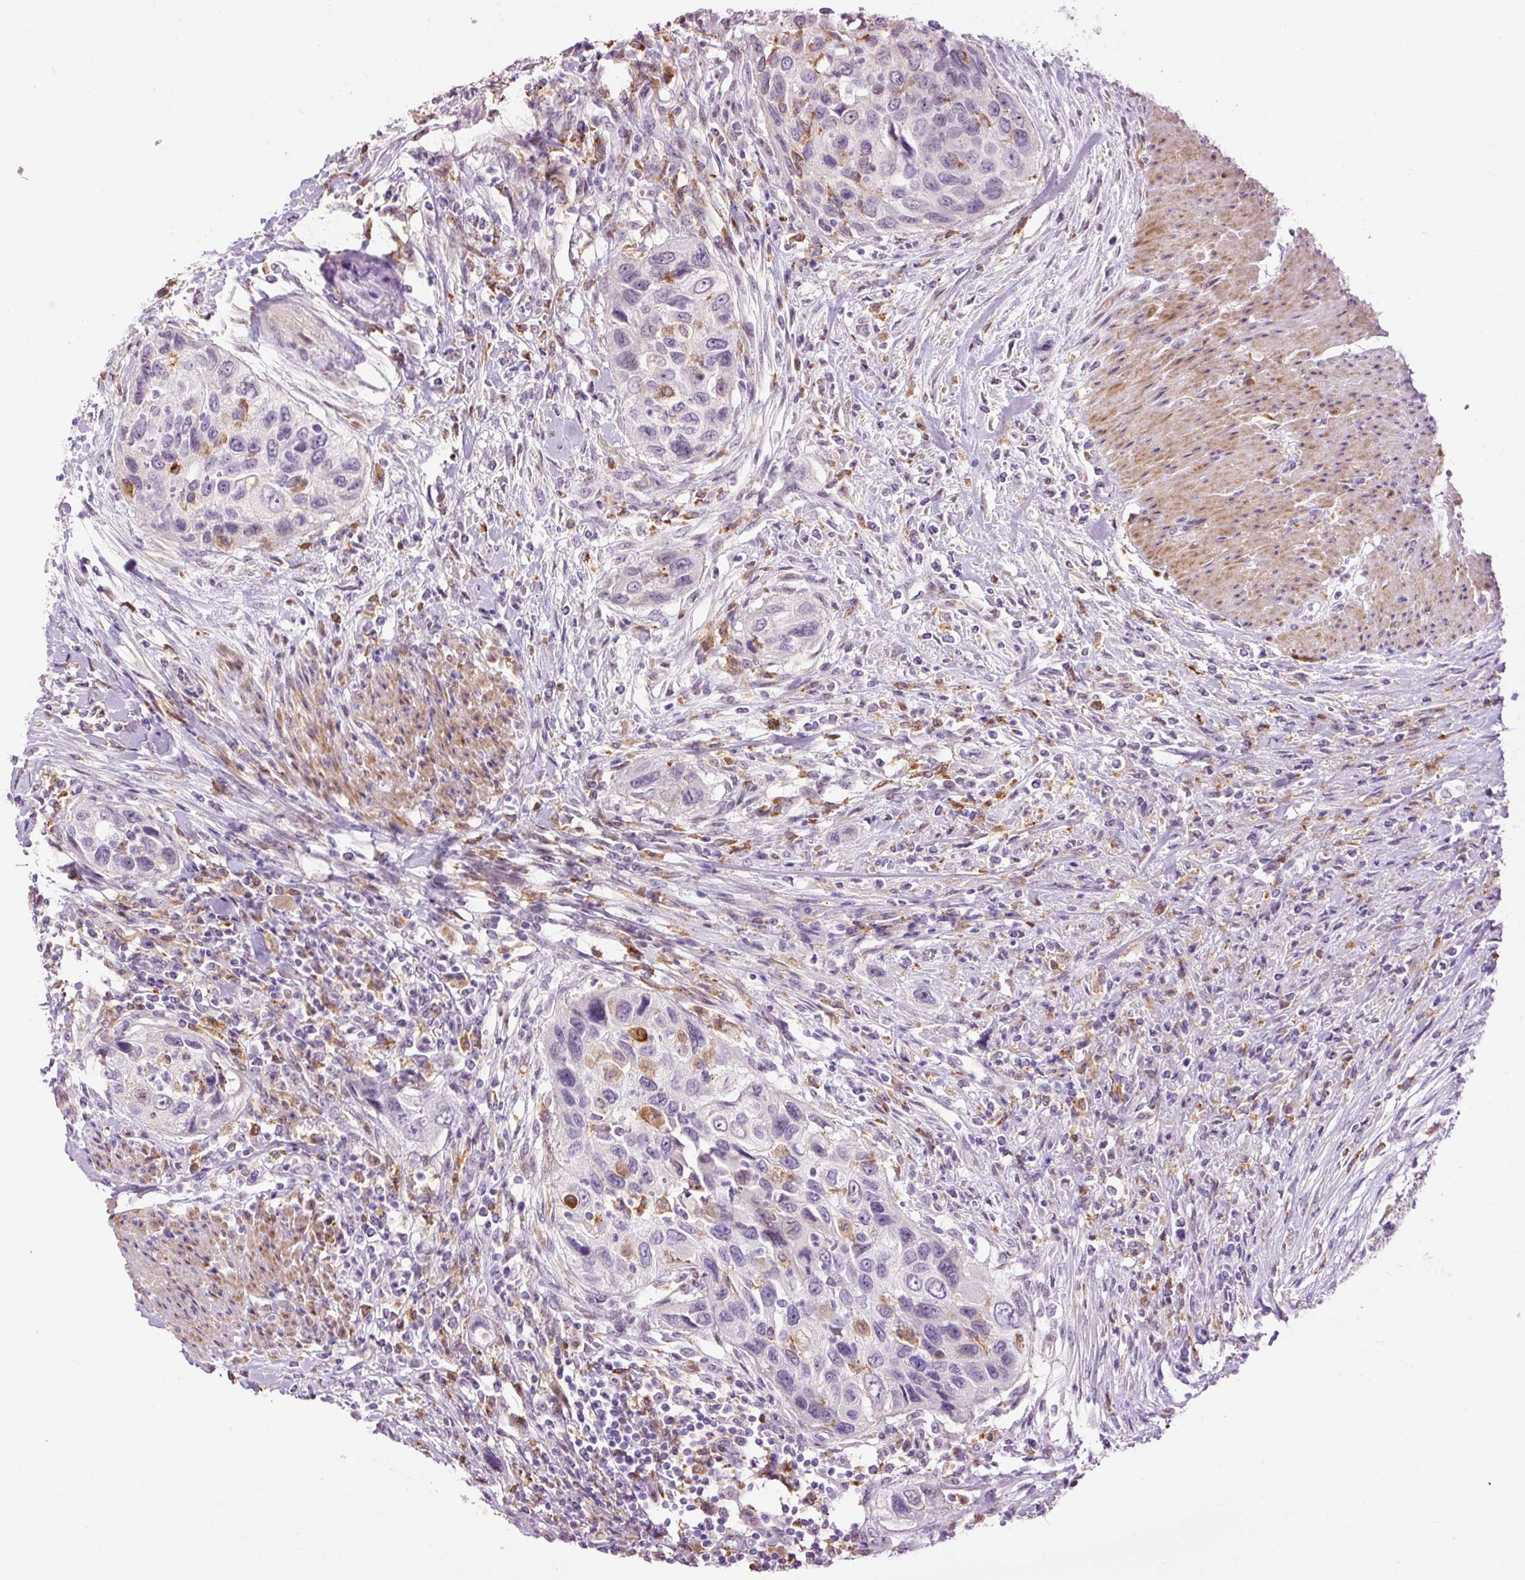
{"staining": {"intensity": "weak", "quantity": "<25%", "location": "cytoplasmic/membranous,nuclear"}, "tissue": "urothelial cancer", "cell_type": "Tumor cells", "image_type": "cancer", "snomed": [{"axis": "morphology", "description": "Urothelial carcinoma, High grade"}, {"axis": "topography", "description": "Urinary bladder"}], "caption": "This micrograph is of urothelial carcinoma (high-grade) stained with immunohistochemistry (IHC) to label a protein in brown with the nuclei are counter-stained blue. There is no staining in tumor cells. Brightfield microscopy of immunohistochemistry stained with DAB (3,3'-diaminobenzidine) (brown) and hematoxylin (blue), captured at high magnification.", "gene": "LY86", "patient": {"sex": "female", "age": 60}}